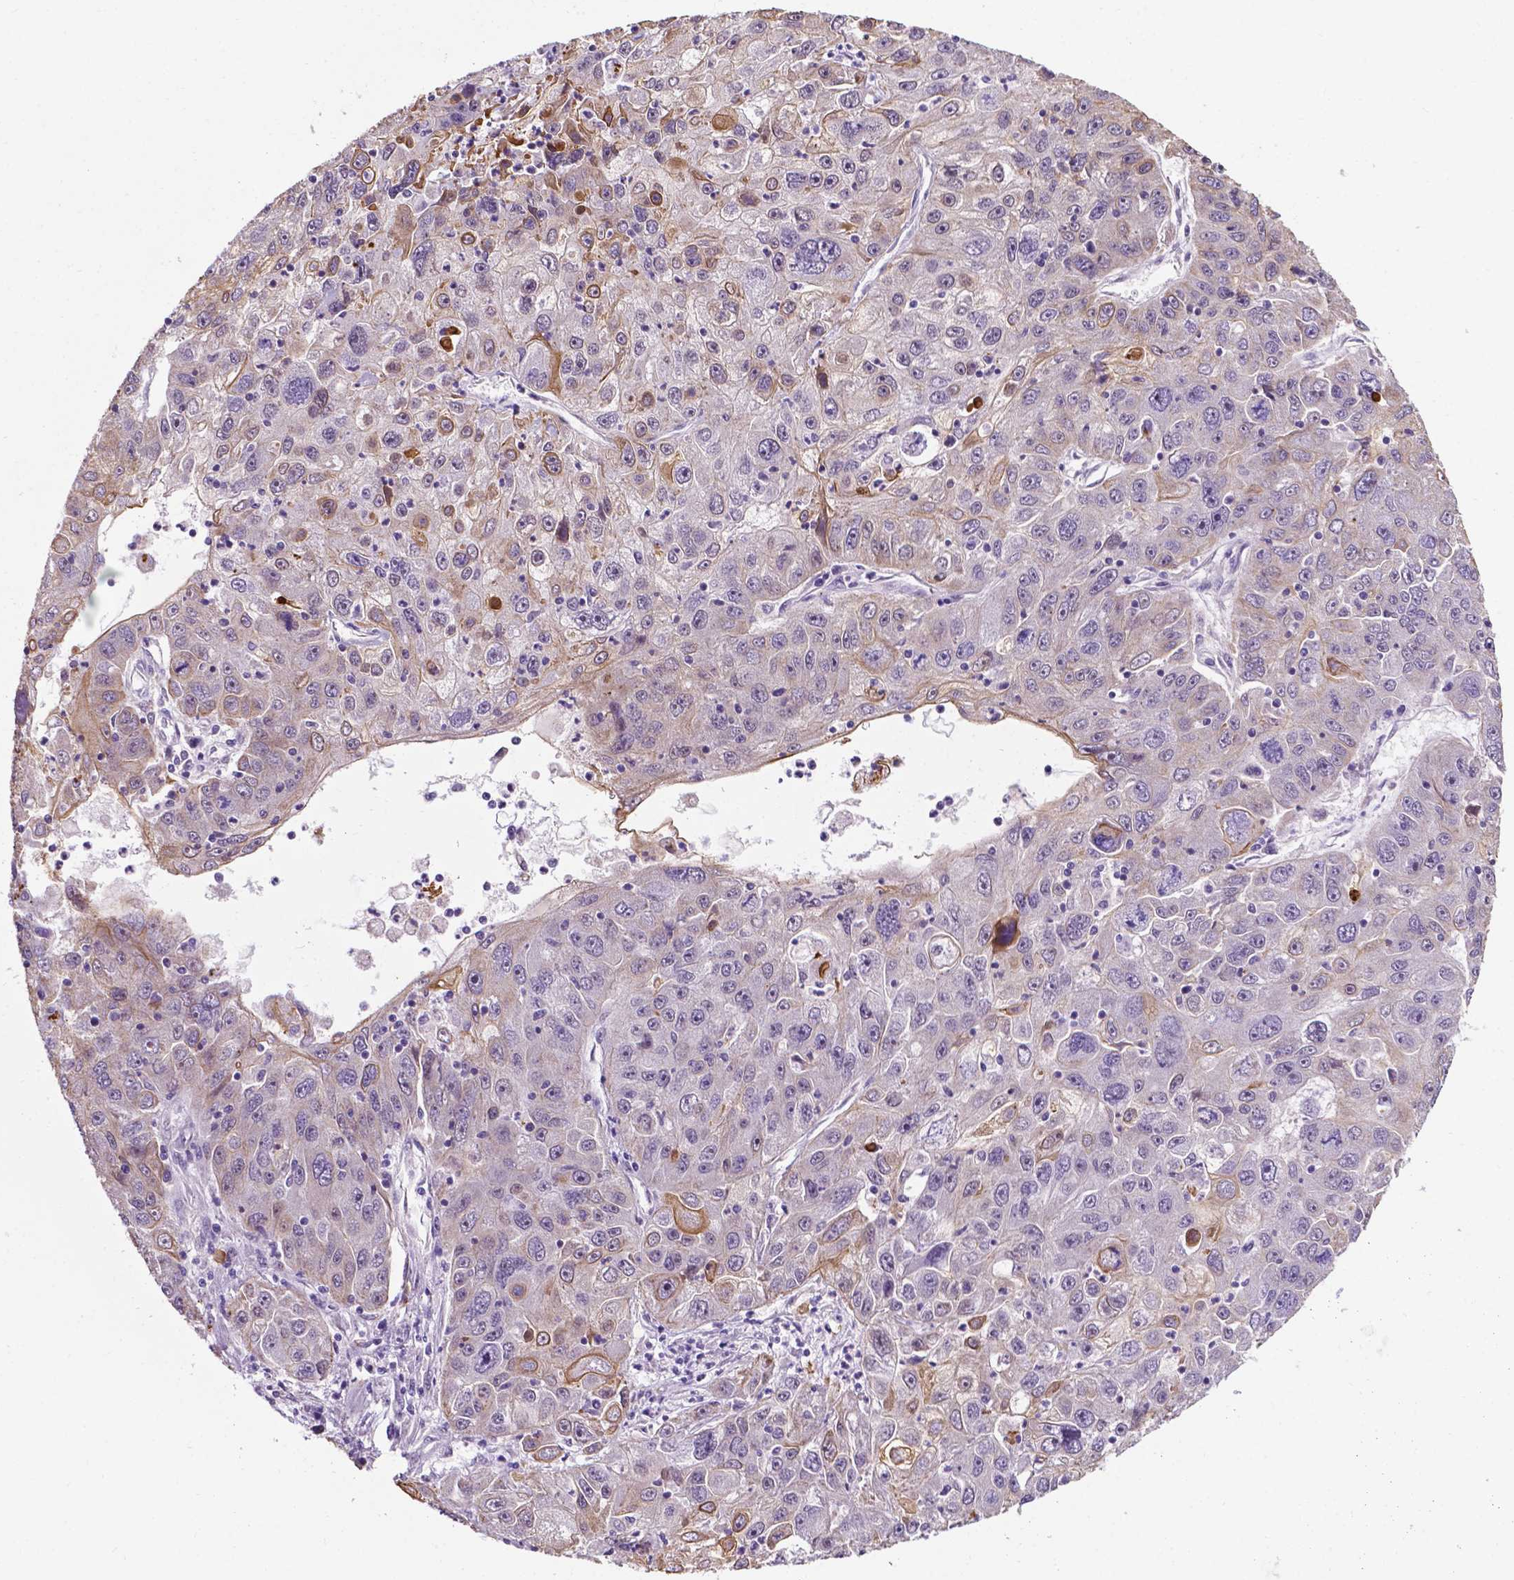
{"staining": {"intensity": "moderate", "quantity": "<25%", "location": "cytoplasmic/membranous"}, "tissue": "stomach cancer", "cell_type": "Tumor cells", "image_type": "cancer", "snomed": [{"axis": "morphology", "description": "Adenocarcinoma, NOS"}, {"axis": "topography", "description": "Stomach"}], "caption": "Tumor cells reveal low levels of moderate cytoplasmic/membranous staining in approximately <25% of cells in stomach adenocarcinoma.", "gene": "SMAD3", "patient": {"sex": "male", "age": 56}}